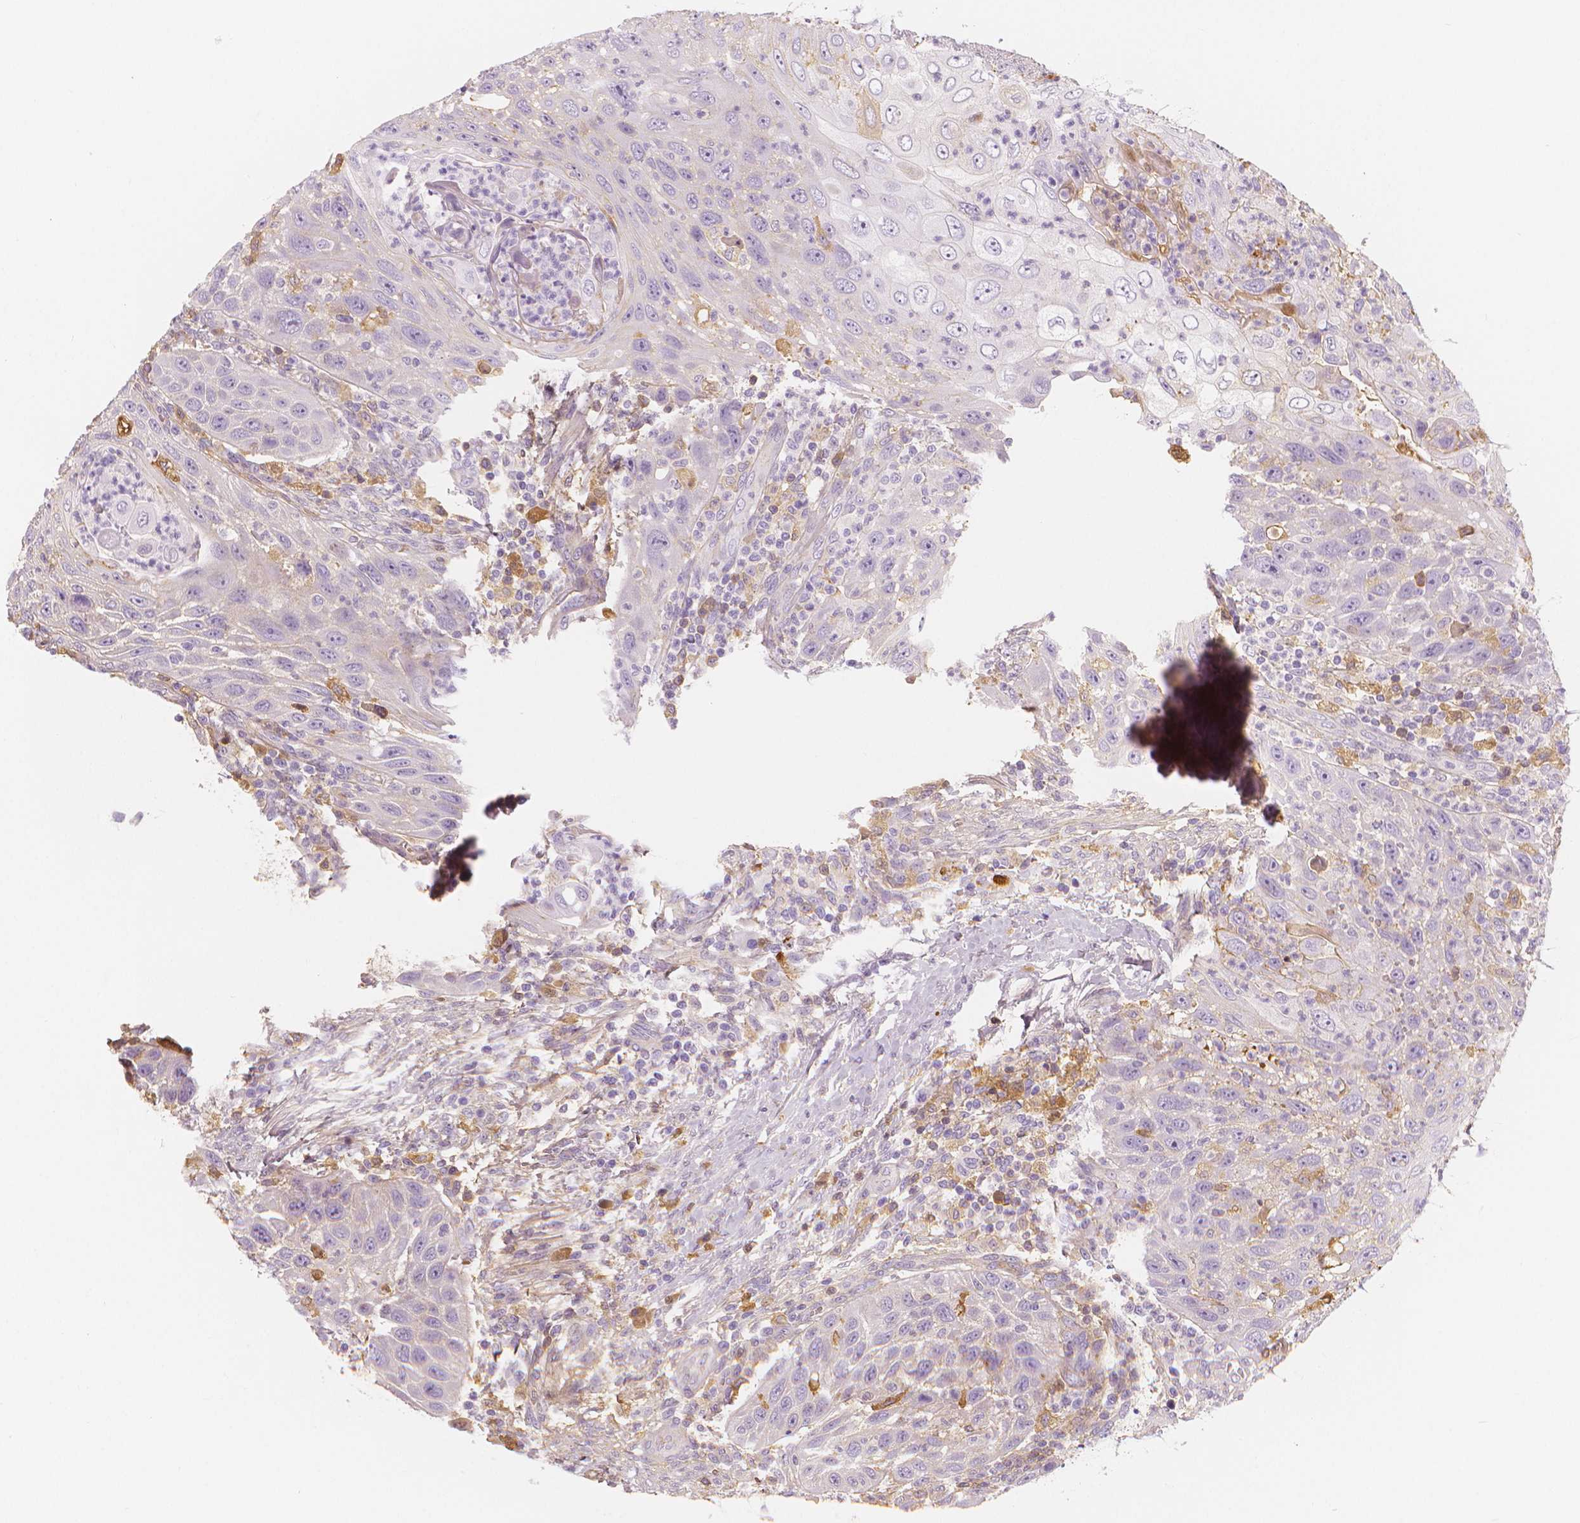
{"staining": {"intensity": "negative", "quantity": "none", "location": "none"}, "tissue": "head and neck cancer", "cell_type": "Tumor cells", "image_type": "cancer", "snomed": [{"axis": "morphology", "description": "Squamous cell carcinoma, NOS"}, {"axis": "topography", "description": "Head-Neck"}], "caption": "A micrograph of human head and neck cancer (squamous cell carcinoma) is negative for staining in tumor cells.", "gene": "APOA4", "patient": {"sex": "male", "age": 69}}